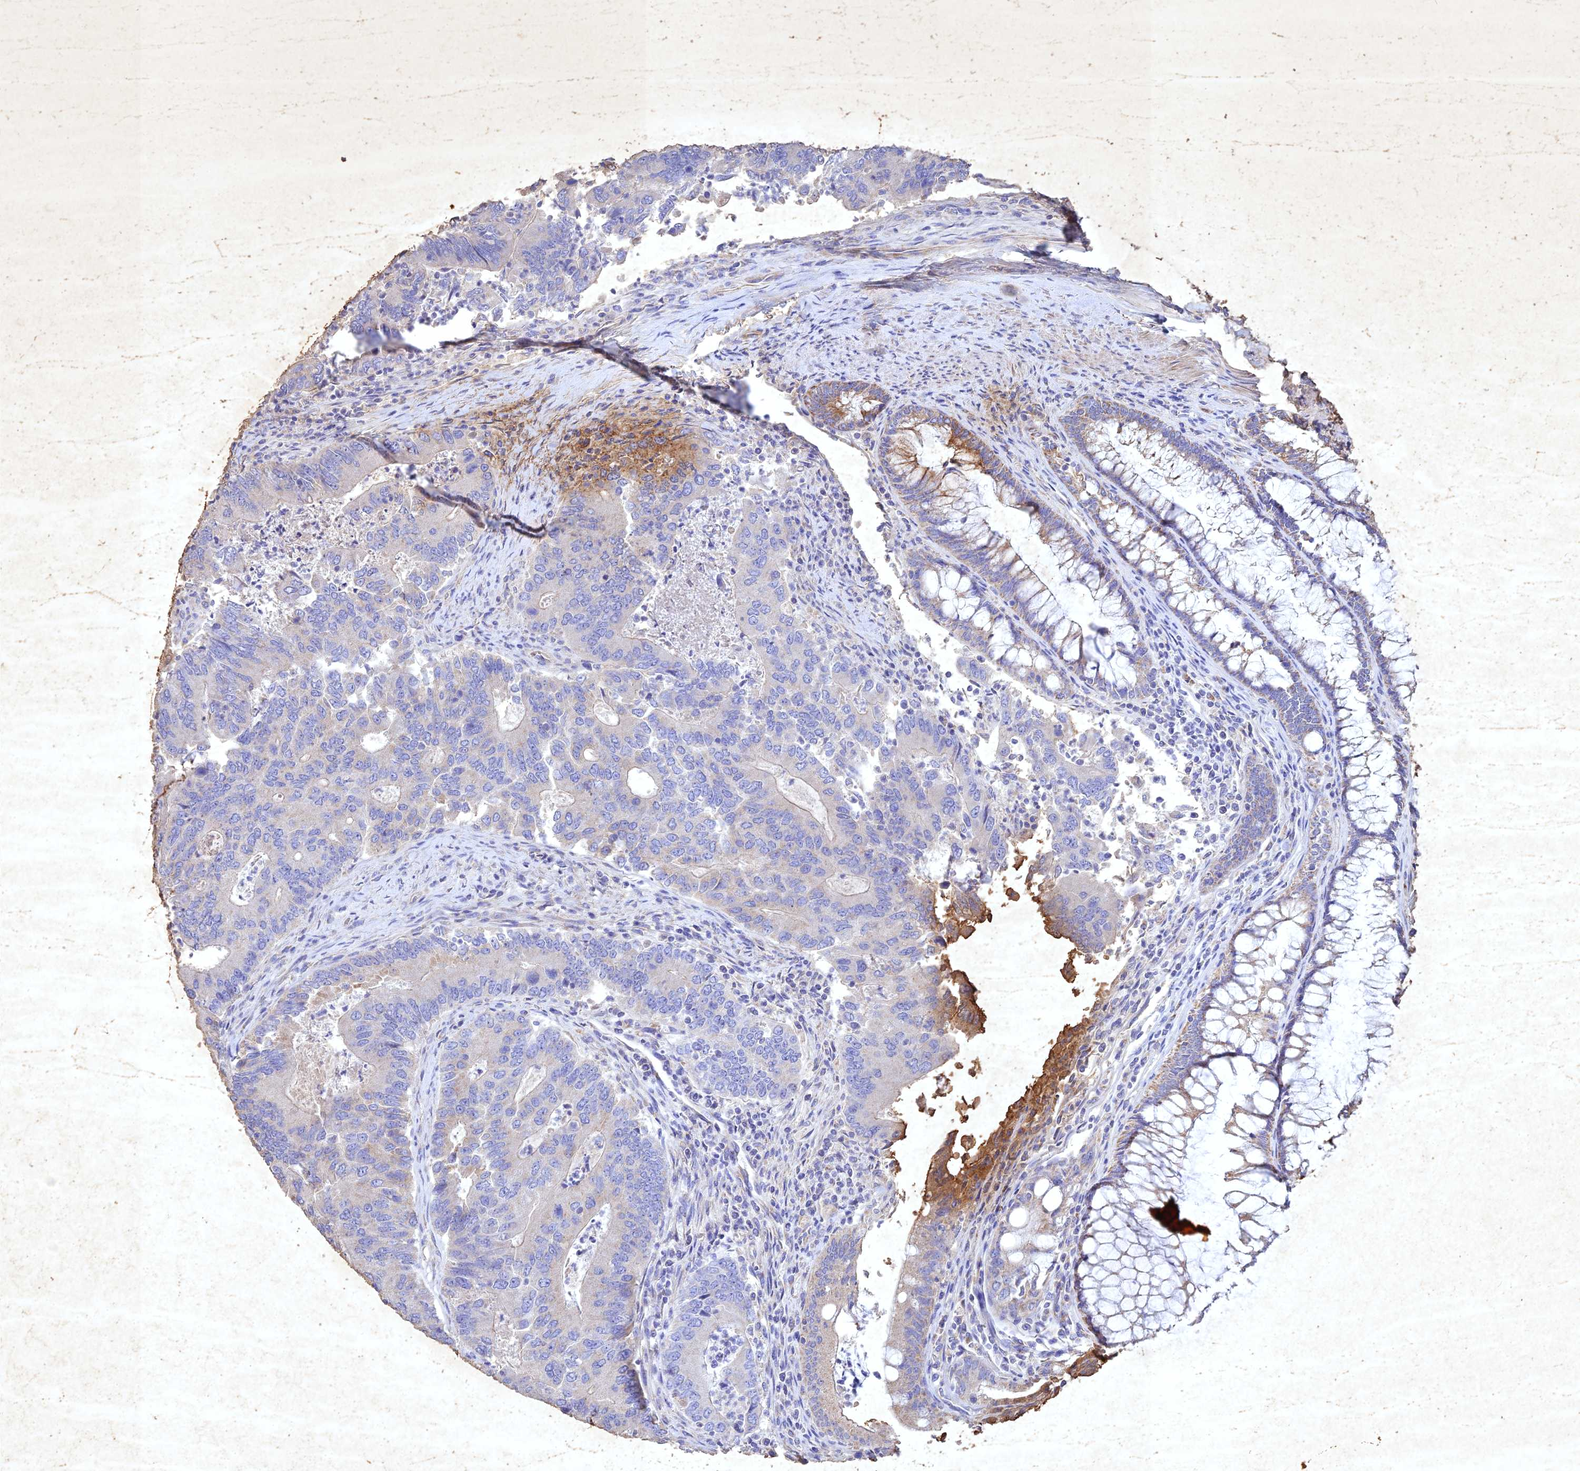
{"staining": {"intensity": "negative", "quantity": "none", "location": "none"}, "tissue": "colorectal cancer", "cell_type": "Tumor cells", "image_type": "cancer", "snomed": [{"axis": "morphology", "description": "Adenocarcinoma, NOS"}, {"axis": "topography", "description": "Colon"}], "caption": "High power microscopy photomicrograph of an IHC image of colorectal adenocarcinoma, revealing no significant staining in tumor cells.", "gene": "NDUFV1", "patient": {"sex": "female", "age": 67}}